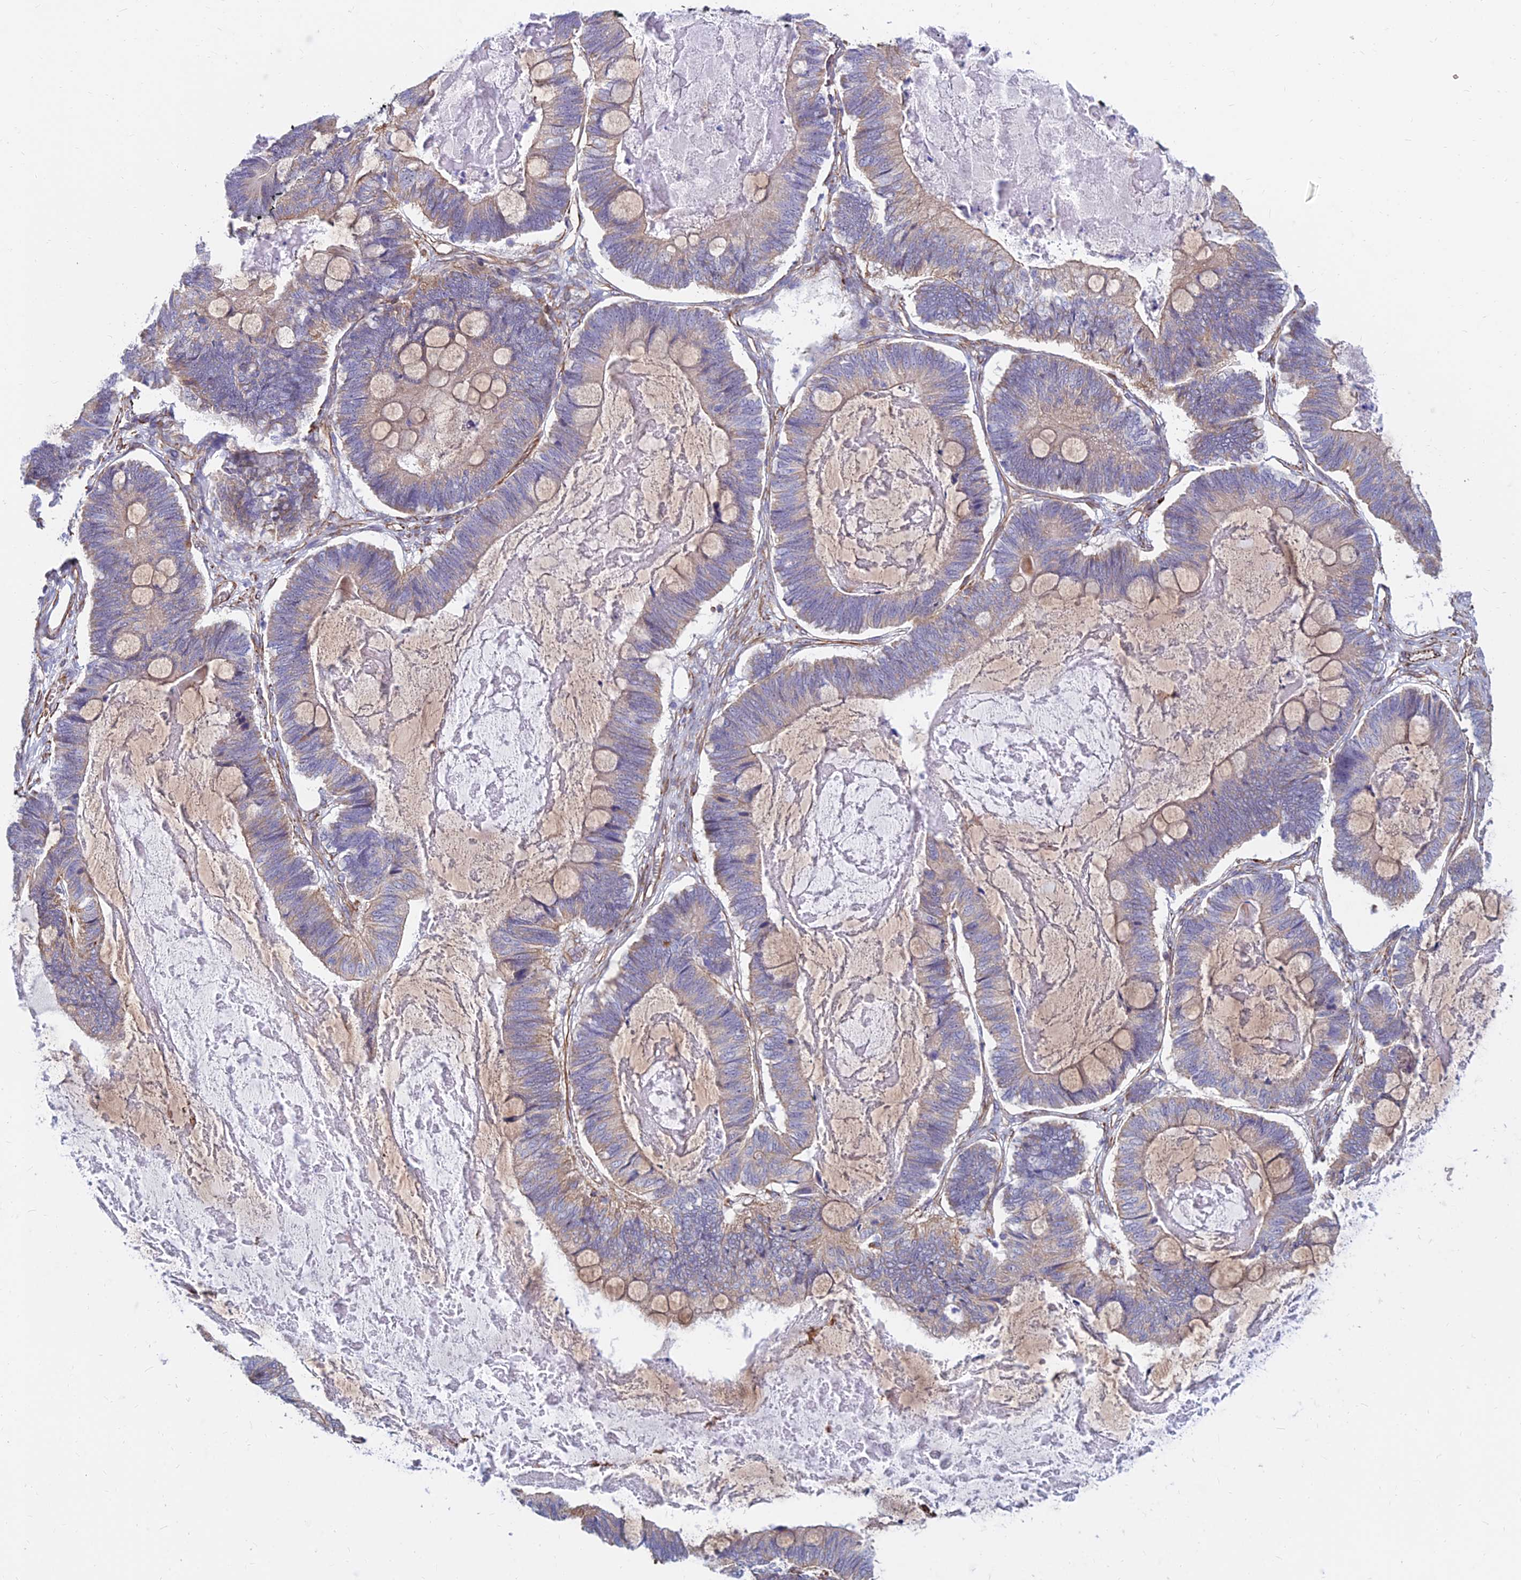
{"staining": {"intensity": "weak", "quantity": "<25%", "location": "cytoplasmic/membranous"}, "tissue": "ovarian cancer", "cell_type": "Tumor cells", "image_type": "cancer", "snomed": [{"axis": "morphology", "description": "Cystadenocarcinoma, mucinous, NOS"}, {"axis": "topography", "description": "Ovary"}], "caption": "IHC of ovarian cancer (mucinous cystadenocarcinoma) displays no expression in tumor cells.", "gene": "CDK18", "patient": {"sex": "female", "age": 61}}